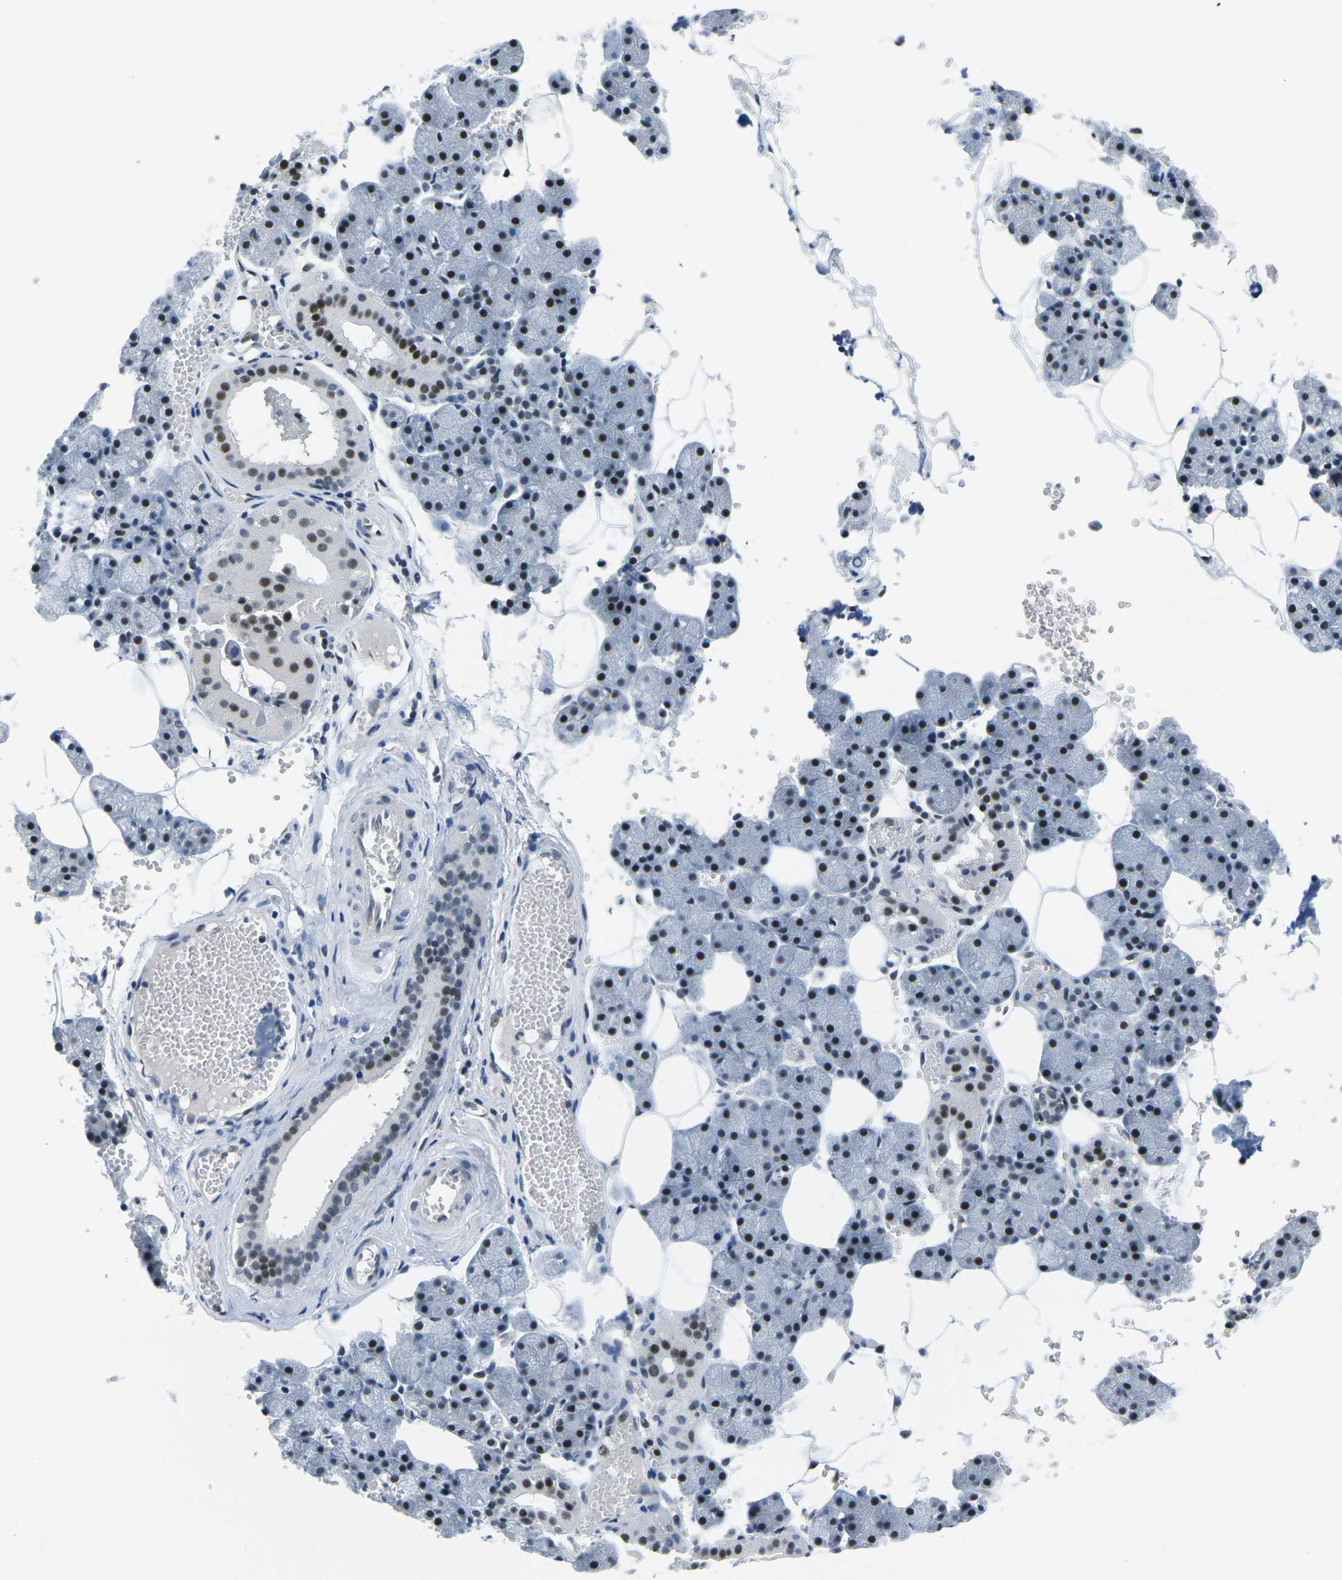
{"staining": {"intensity": "moderate", "quantity": "25%-75%", "location": "nuclear"}, "tissue": "salivary gland", "cell_type": "Glandular cells", "image_type": "normal", "snomed": [{"axis": "morphology", "description": "Normal tissue, NOS"}, {"axis": "topography", "description": "Salivary gland"}], "caption": "Immunohistochemistry micrograph of normal salivary gland: salivary gland stained using IHC reveals medium levels of moderate protein expression localized specifically in the nuclear of glandular cells, appearing as a nuclear brown color.", "gene": "PRPF8", "patient": {"sex": "male", "age": 62}}